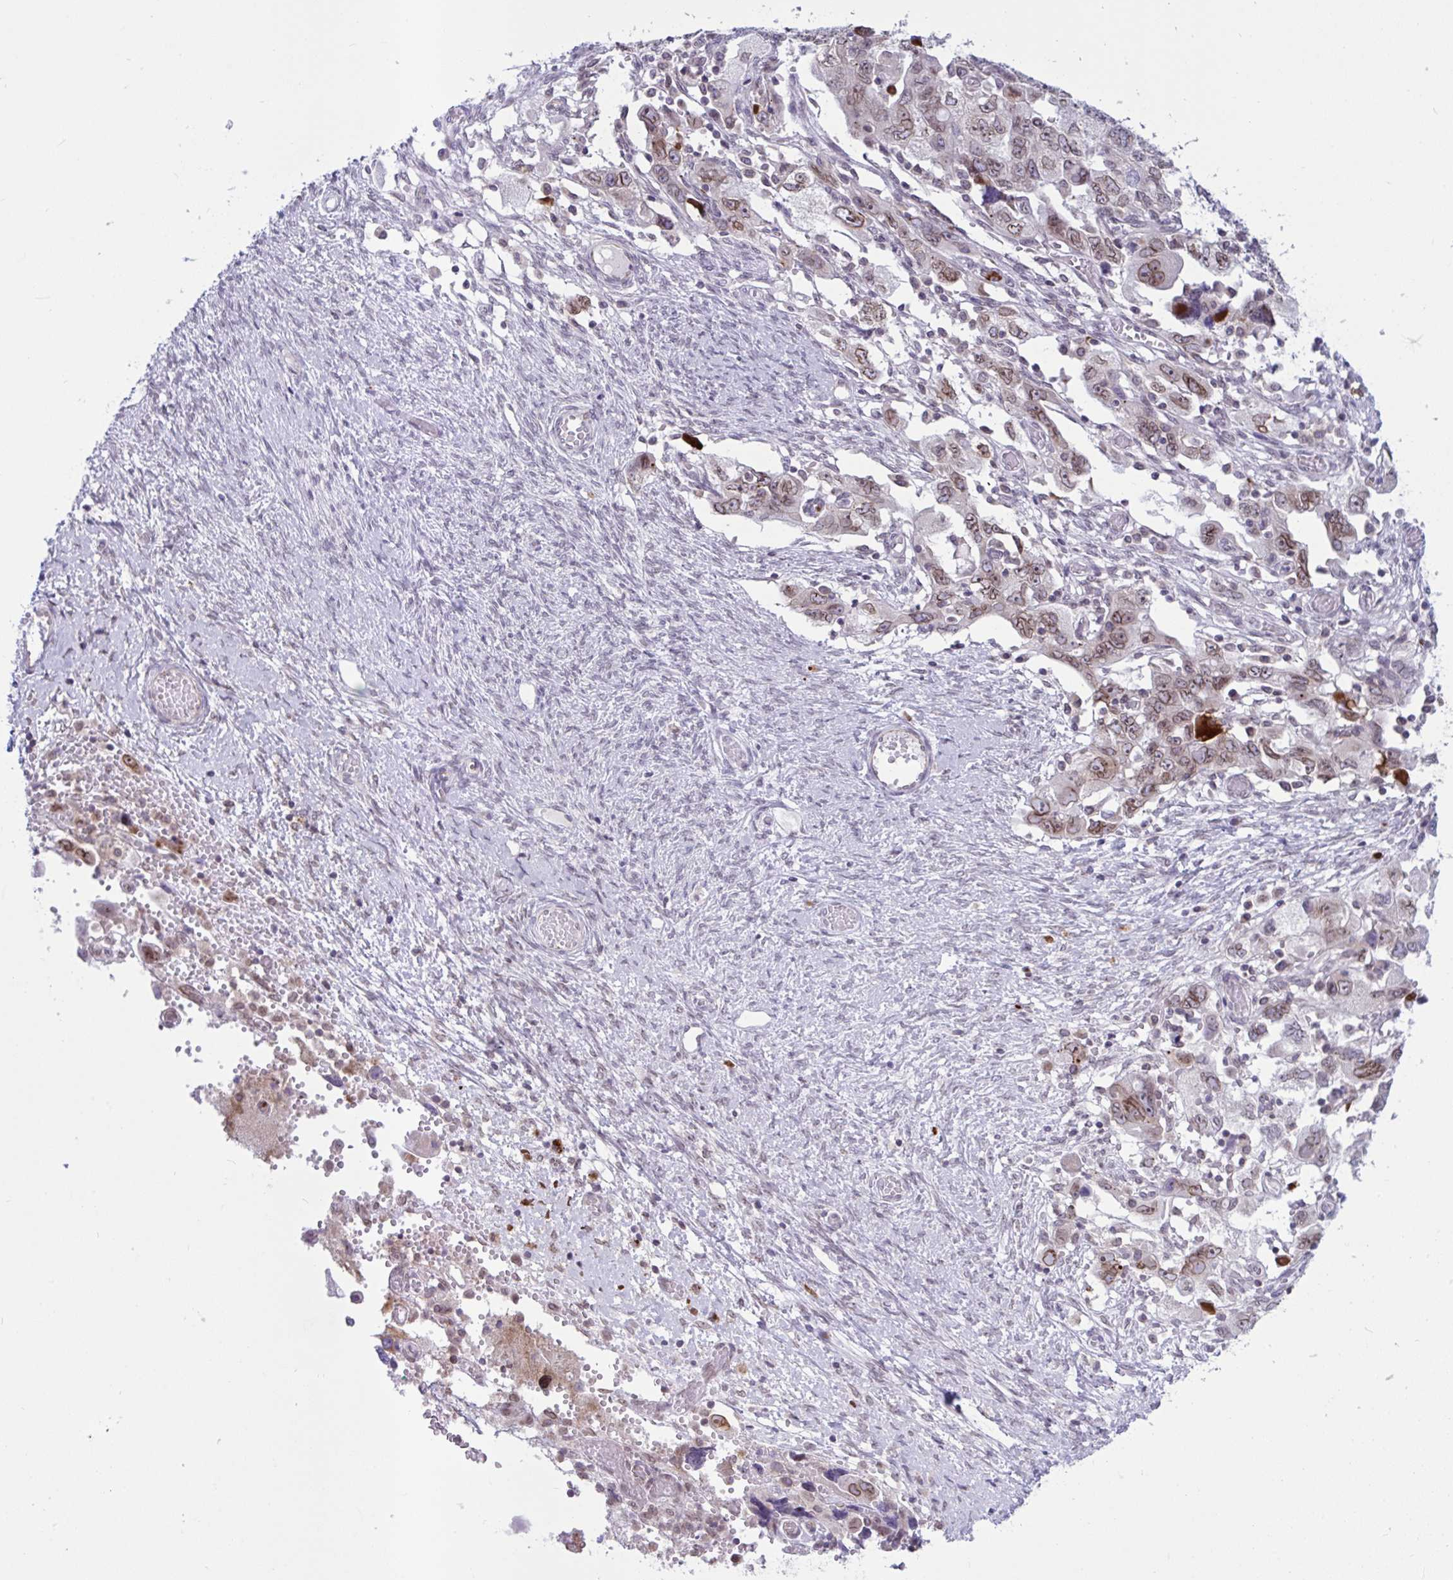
{"staining": {"intensity": "moderate", "quantity": ">75%", "location": "nuclear"}, "tissue": "ovarian cancer", "cell_type": "Tumor cells", "image_type": "cancer", "snomed": [{"axis": "morphology", "description": "Carcinoma, NOS"}, {"axis": "morphology", "description": "Cystadenocarcinoma, serous, NOS"}, {"axis": "topography", "description": "Ovary"}], "caption": "Human ovarian cancer stained with a brown dye exhibits moderate nuclear positive expression in approximately >75% of tumor cells.", "gene": "DOCK11", "patient": {"sex": "female", "age": 69}}